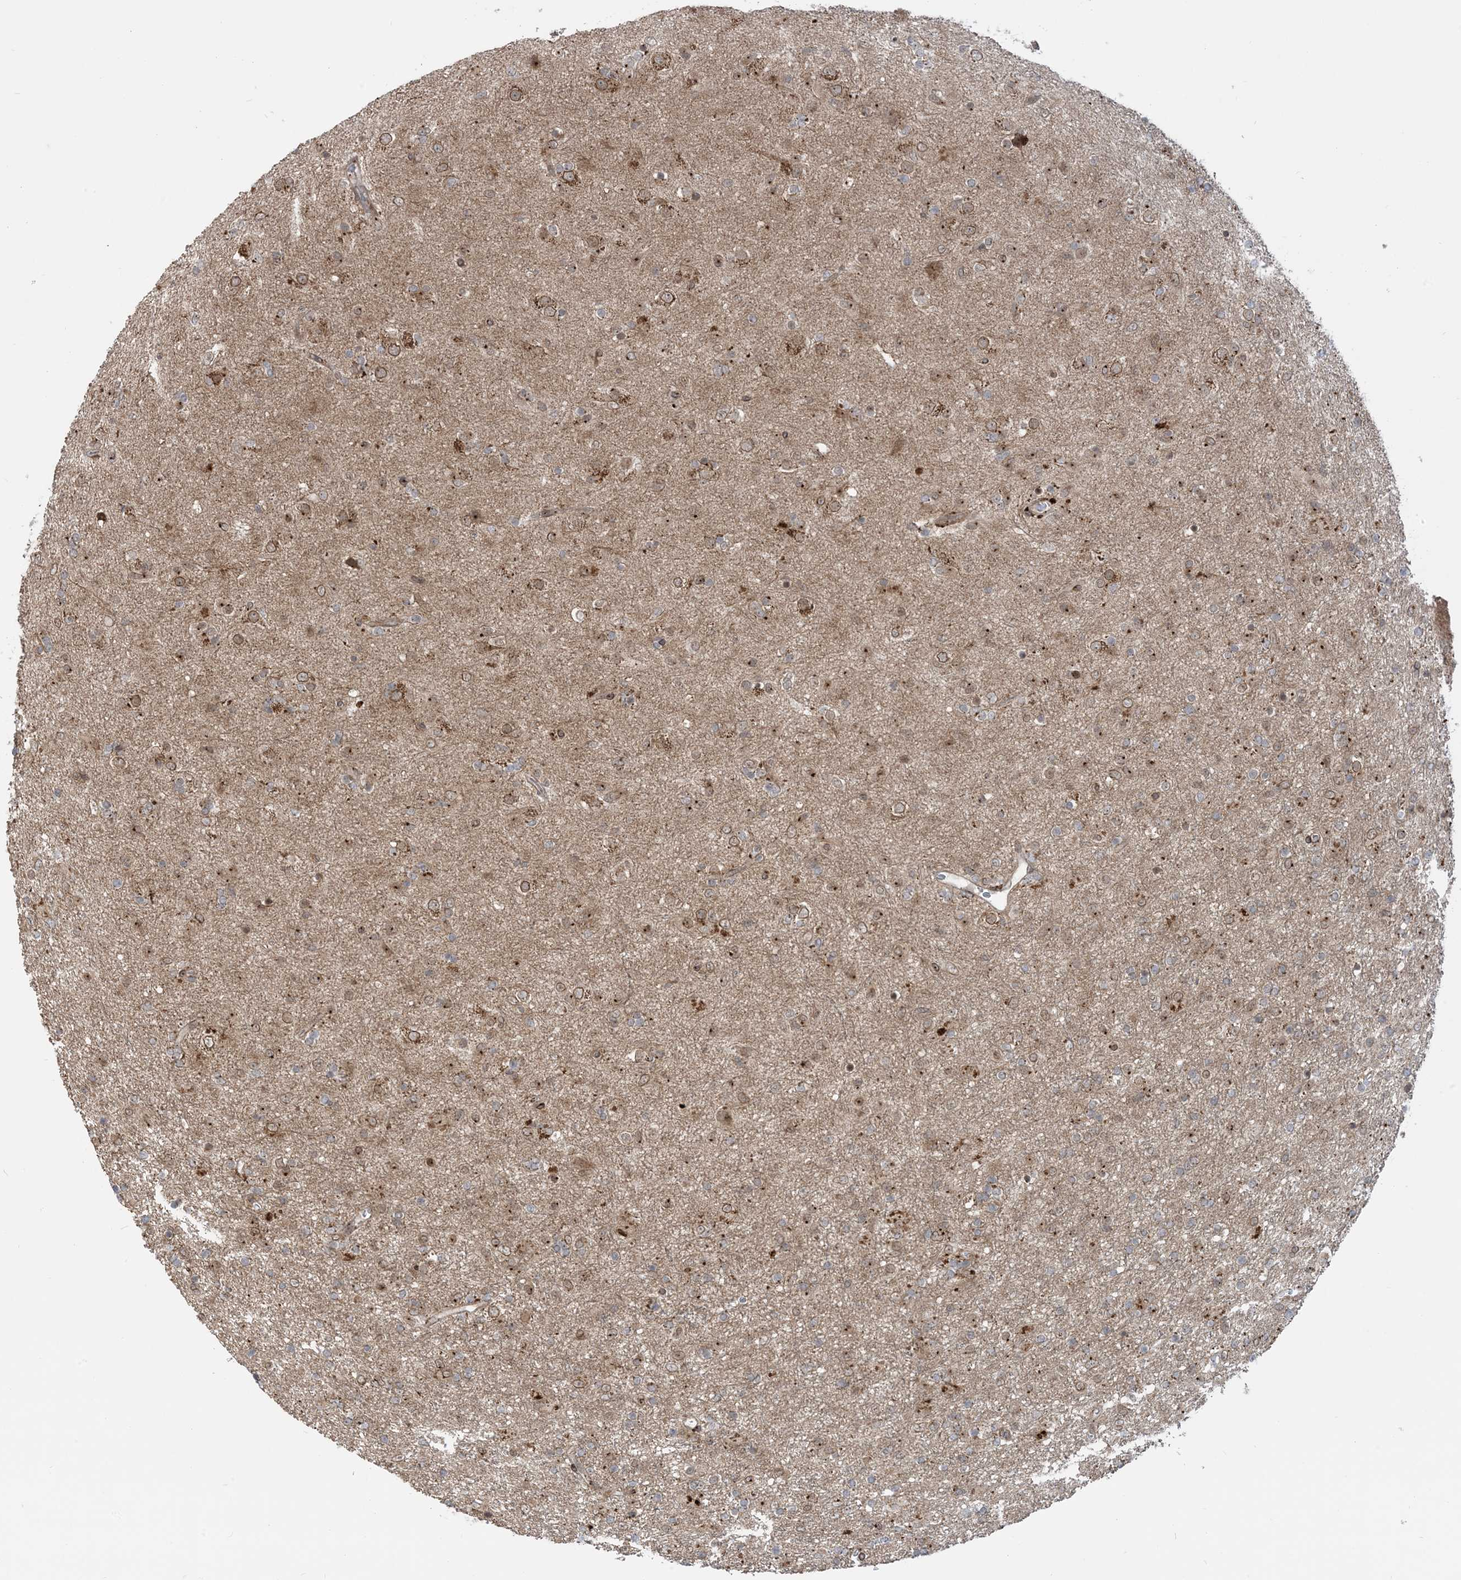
{"staining": {"intensity": "strong", "quantity": "25%-75%", "location": "cytoplasmic/membranous,nuclear"}, "tissue": "glioma", "cell_type": "Tumor cells", "image_type": "cancer", "snomed": [{"axis": "morphology", "description": "Glioma, malignant, Low grade"}, {"axis": "topography", "description": "Brain"}], "caption": "Glioma stained with DAB immunohistochemistry (IHC) displays high levels of strong cytoplasmic/membranous and nuclear staining in approximately 25%-75% of tumor cells.", "gene": "CASP4", "patient": {"sex": "male", "age": 65}}